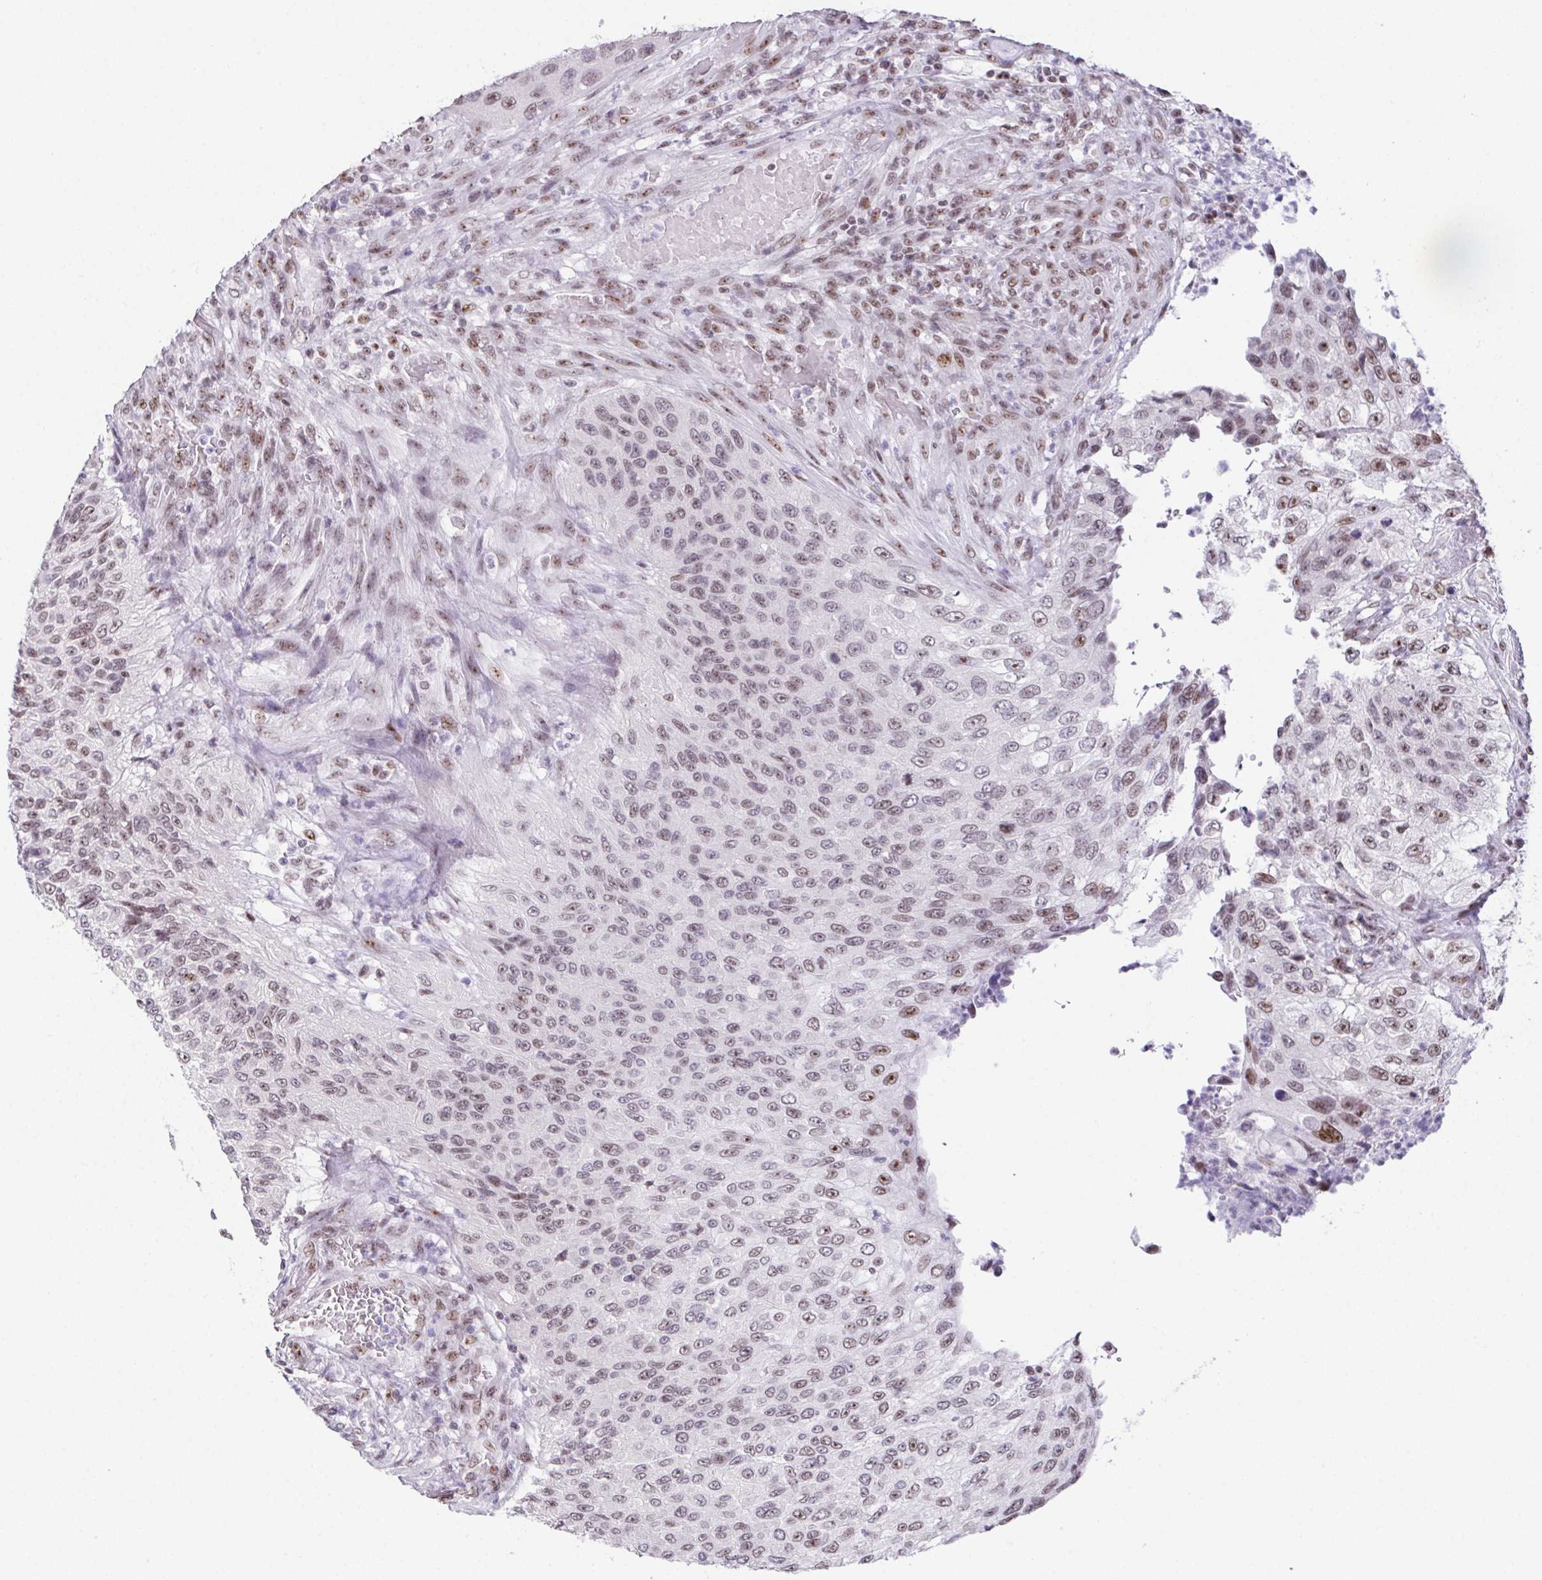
{"staining": {"intensity": "weak", "quantity": "25%-75%", "location": "nuclear"}, "tissue": "urothelial cancer", "cell_type": "Tumor cells", "image_type": "cancer", "snomed": [{"axis": "morphology", "description": "Urothelial carcinoma, High grade"}, {"axis": "topography", "description": "Urinary bladder"}], "caption": "Immunohistochemistry (IHC) histopathology image of high-grade urothelial carcinoma stained for a protein (brown), which demonstrates low levels of weak nuclear positivity in approximately 25%-75% of tumor cells.", "gene": "ZNF800", "patient": {"sex": "female", "age": 60}}